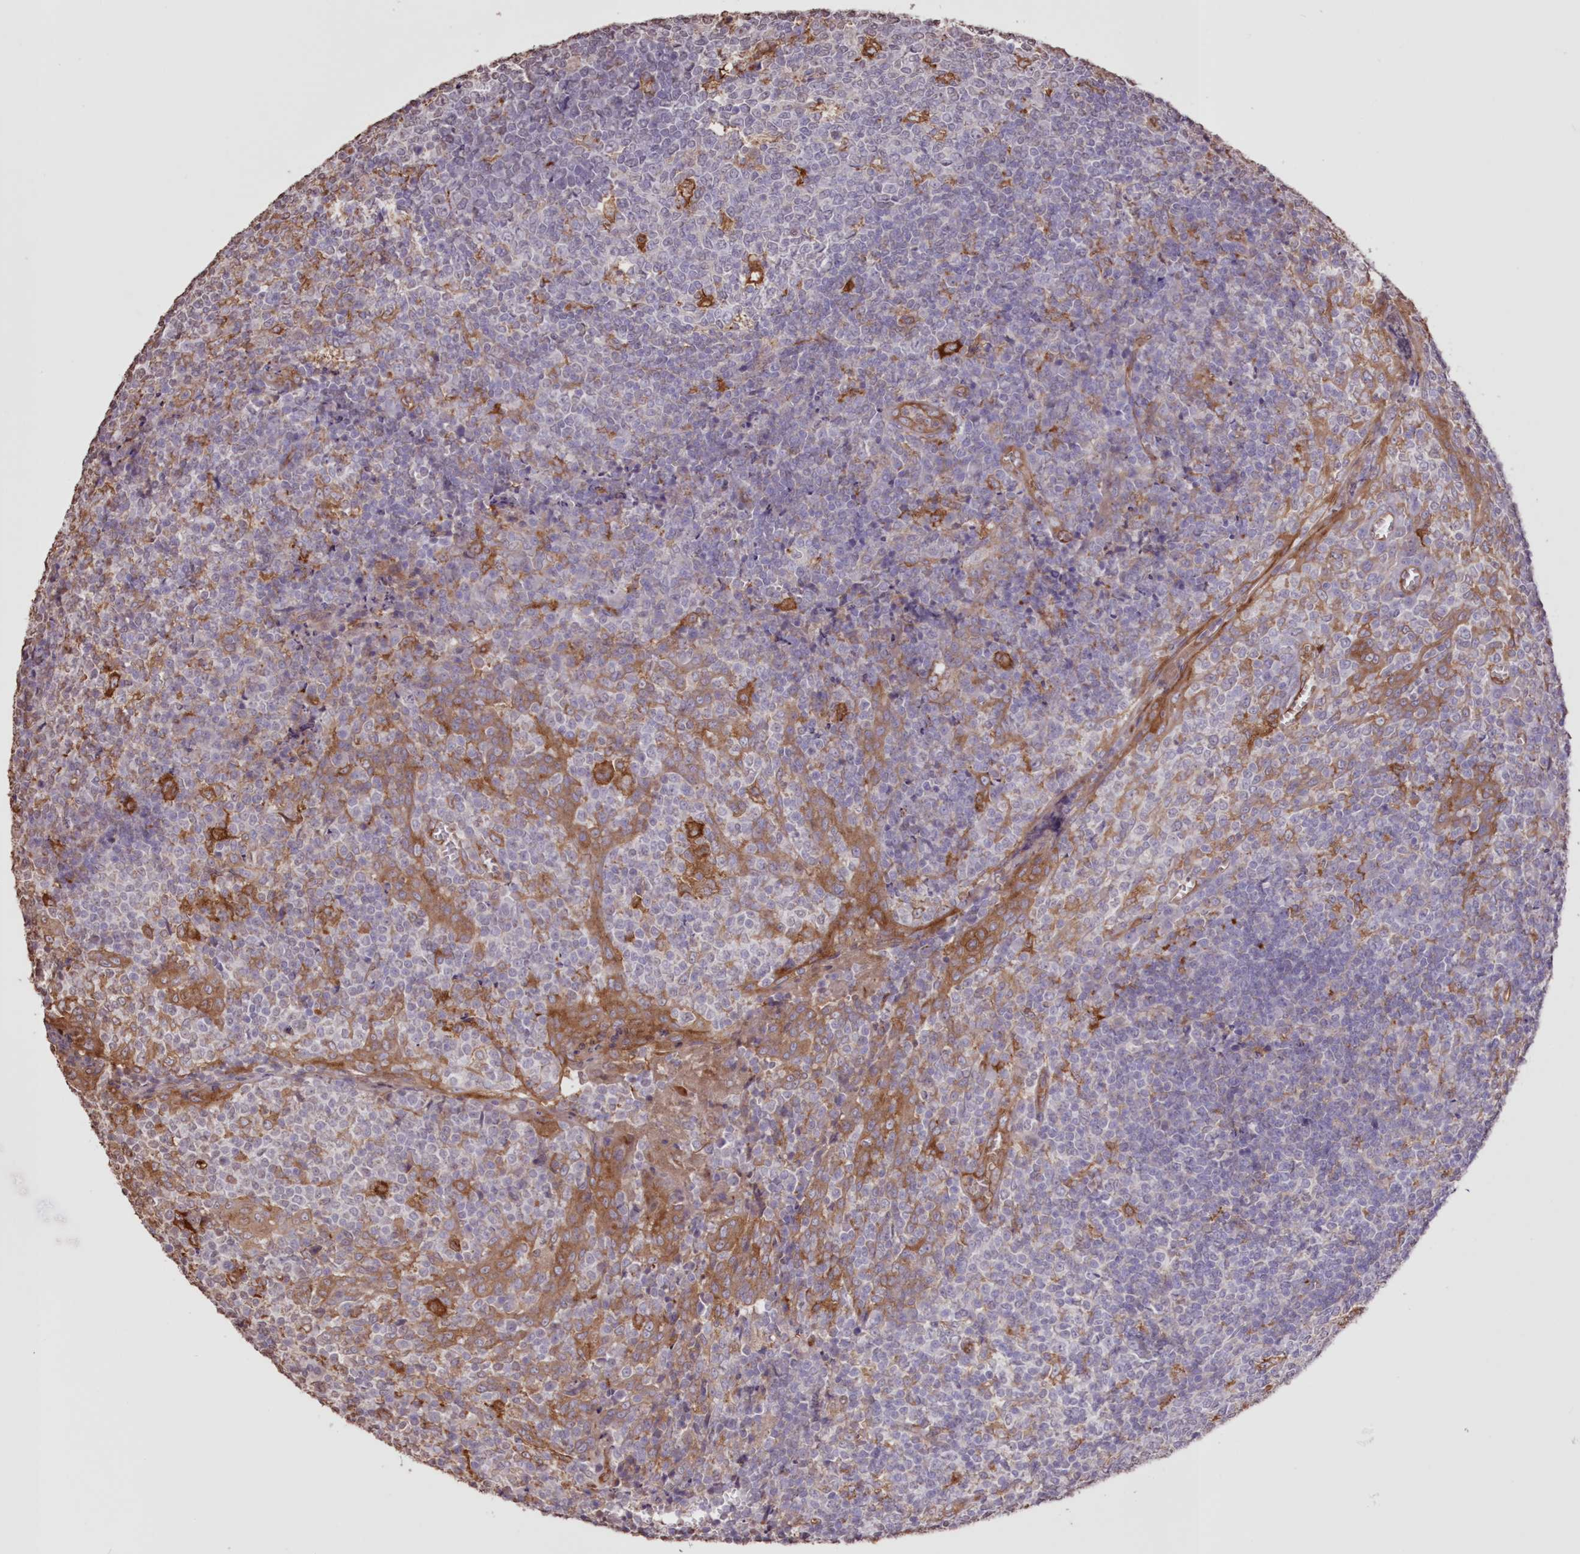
{"staining": {"intensity": "moderate", "quantity": "<25%", "location": "cytoplasmic/membranous"}, "tissue": "tonsil", "cell_type": "Germinal center cells", "image_type": "normal", "snomed": [{"axis": "morphology", "description": "Normal tissue, NOS"}, {"axis": "topography", "description": "Tonsil"}], "caption": "IHC image of benign tonsil stained for a protein (brown), which displays low levels of moderate cytoplasmic/membranous expression in about <25% of germinal center cells.", "gene": "FCHO2", "patient": {"sex": "female", "age": 19}}